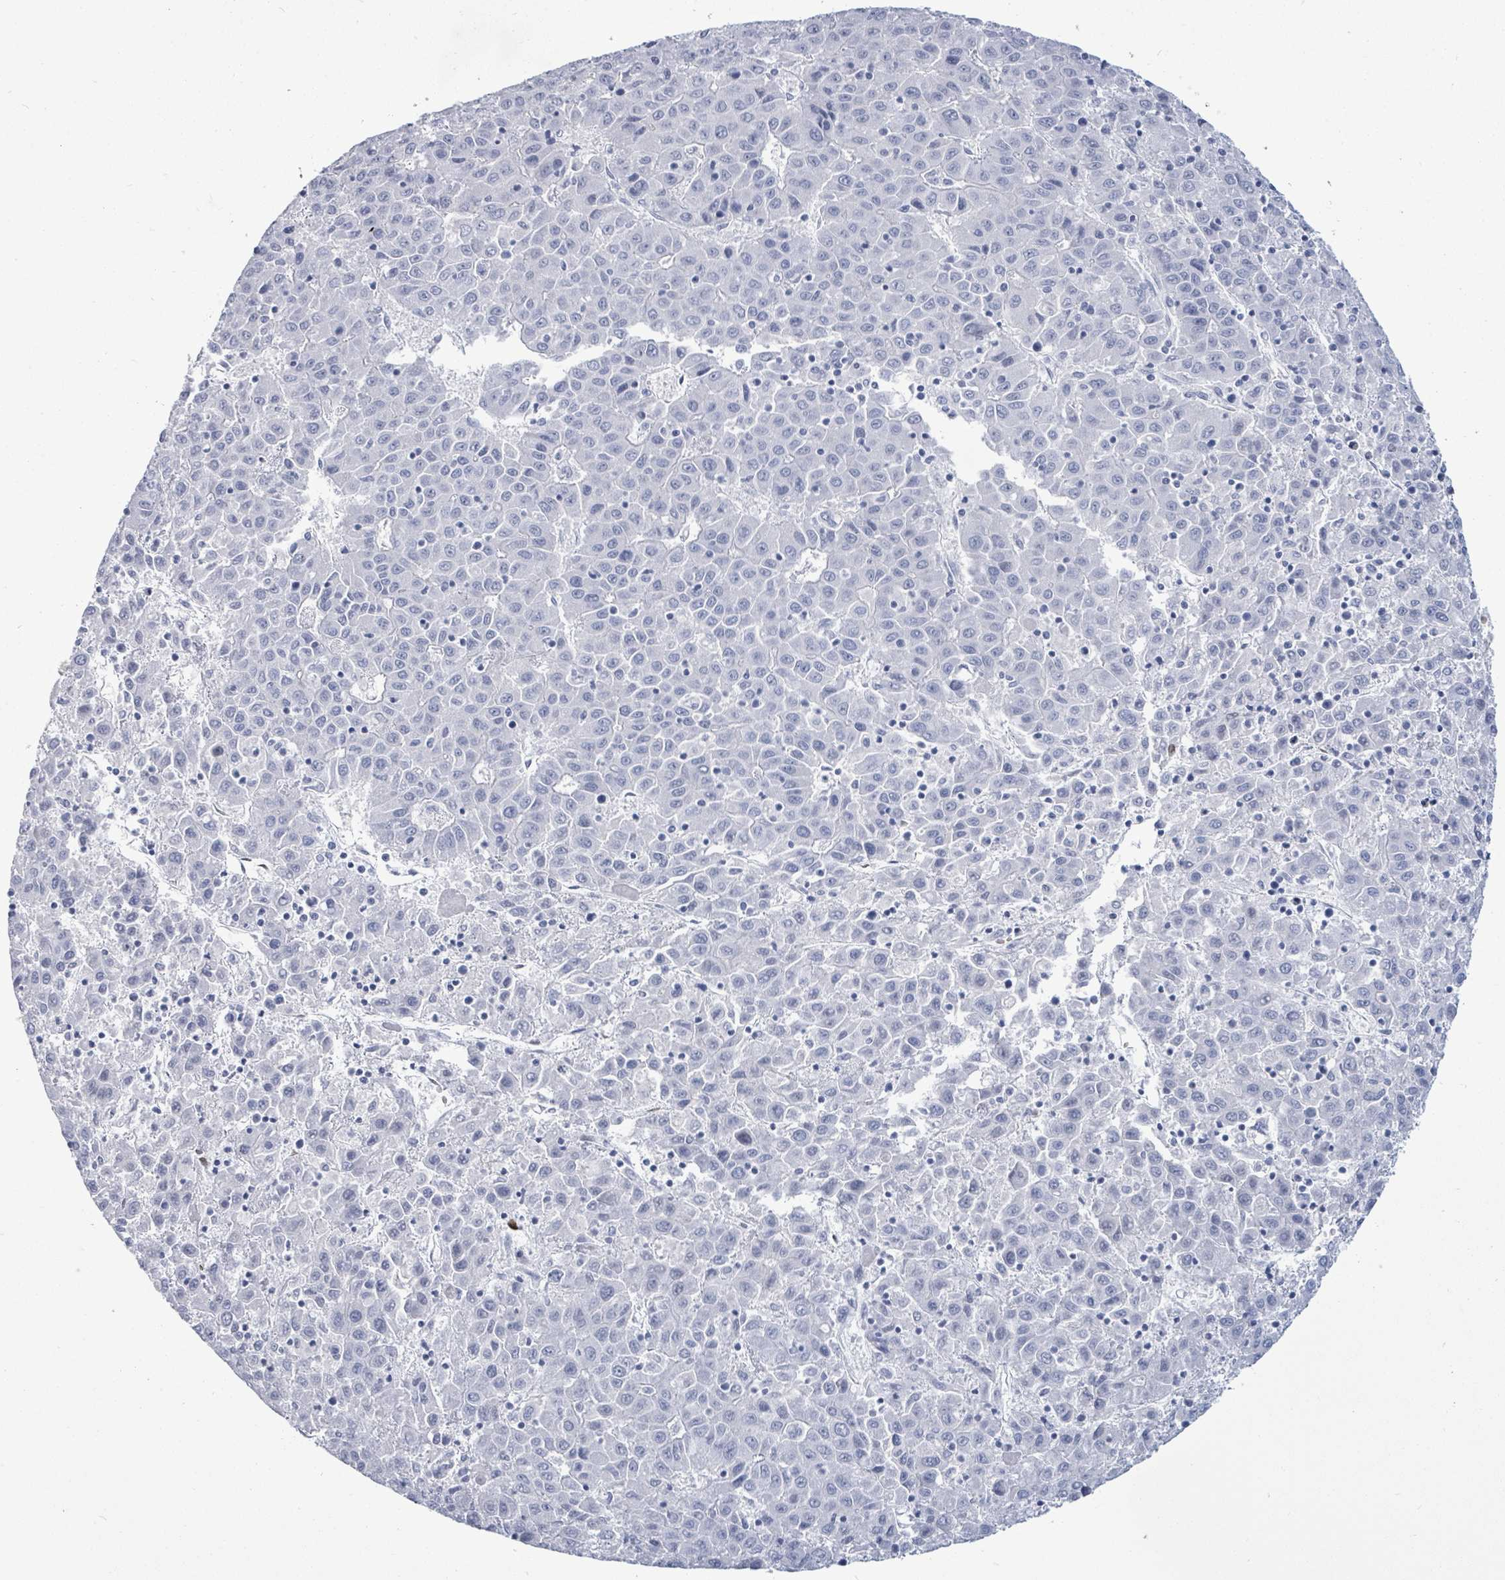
{"staining": {"intensity": "negative", "quantity": "none", "location": "none"}, "tissue": "liver cancer", "cell_type": "Tumor cells", "image_type": "cancer", "snomed": [{"axis": "morphology", "description": "Carcinoma, Hepatocellular, NOS"}, {"axis": "topography", "description": "Liver"}], "caption": "Histopathology image shows no protein expression in tumor cells of liver cancer tissue.", "gene": "MALL", "patient": {"sex": "female", "age": 53}}